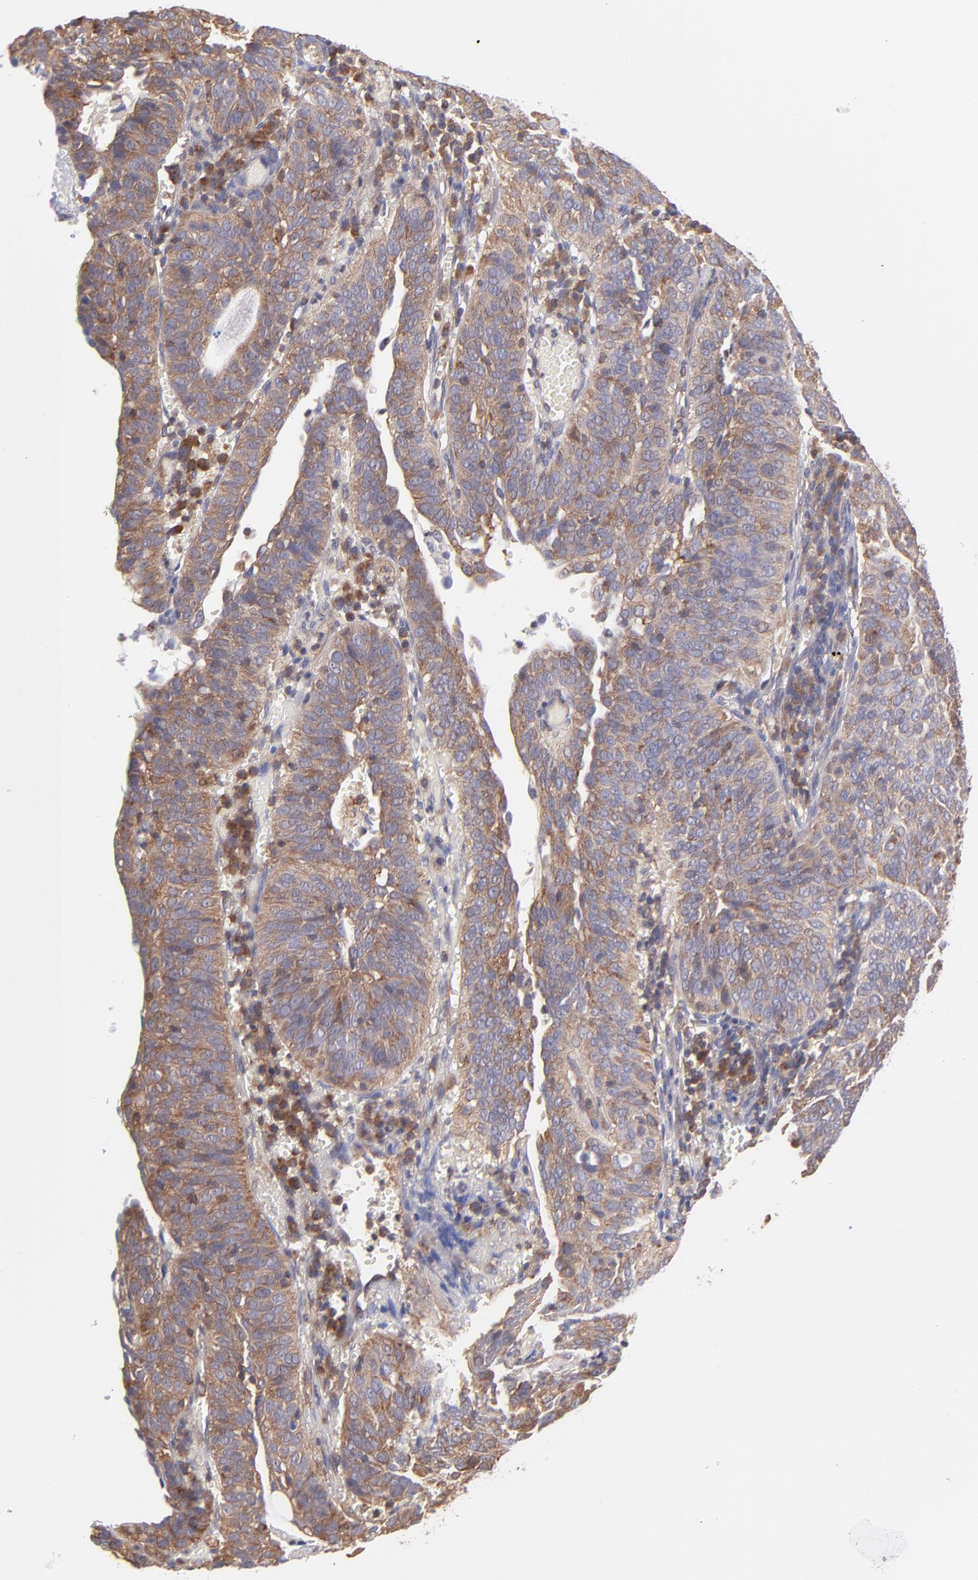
{"staining": {"intensity": "moderate", "quantity": ">75%", "location": "cytoplasmic/membranous"}, "tissue": "cervical cancer", "cell_type": "Tumor cells", "image_type": "cancer", "snomed": [{"axis": "morphology", "description": "Squamous cell carcinoma, NOS"}, {"axis": "topography", "description": "Cervix"}], "caption": "The image demonstrates staining of squamous cell carcinoma (cervical), revealing moderate cytoplasmic/membranous protein expression (brown color) within tumor cells. Immunohistochemistry (ihc) stains the protein of interest in brown and the nuclei are stained blue.", "gene": "MAPRE1", "patient": {"sex": "female", "age": 39}}